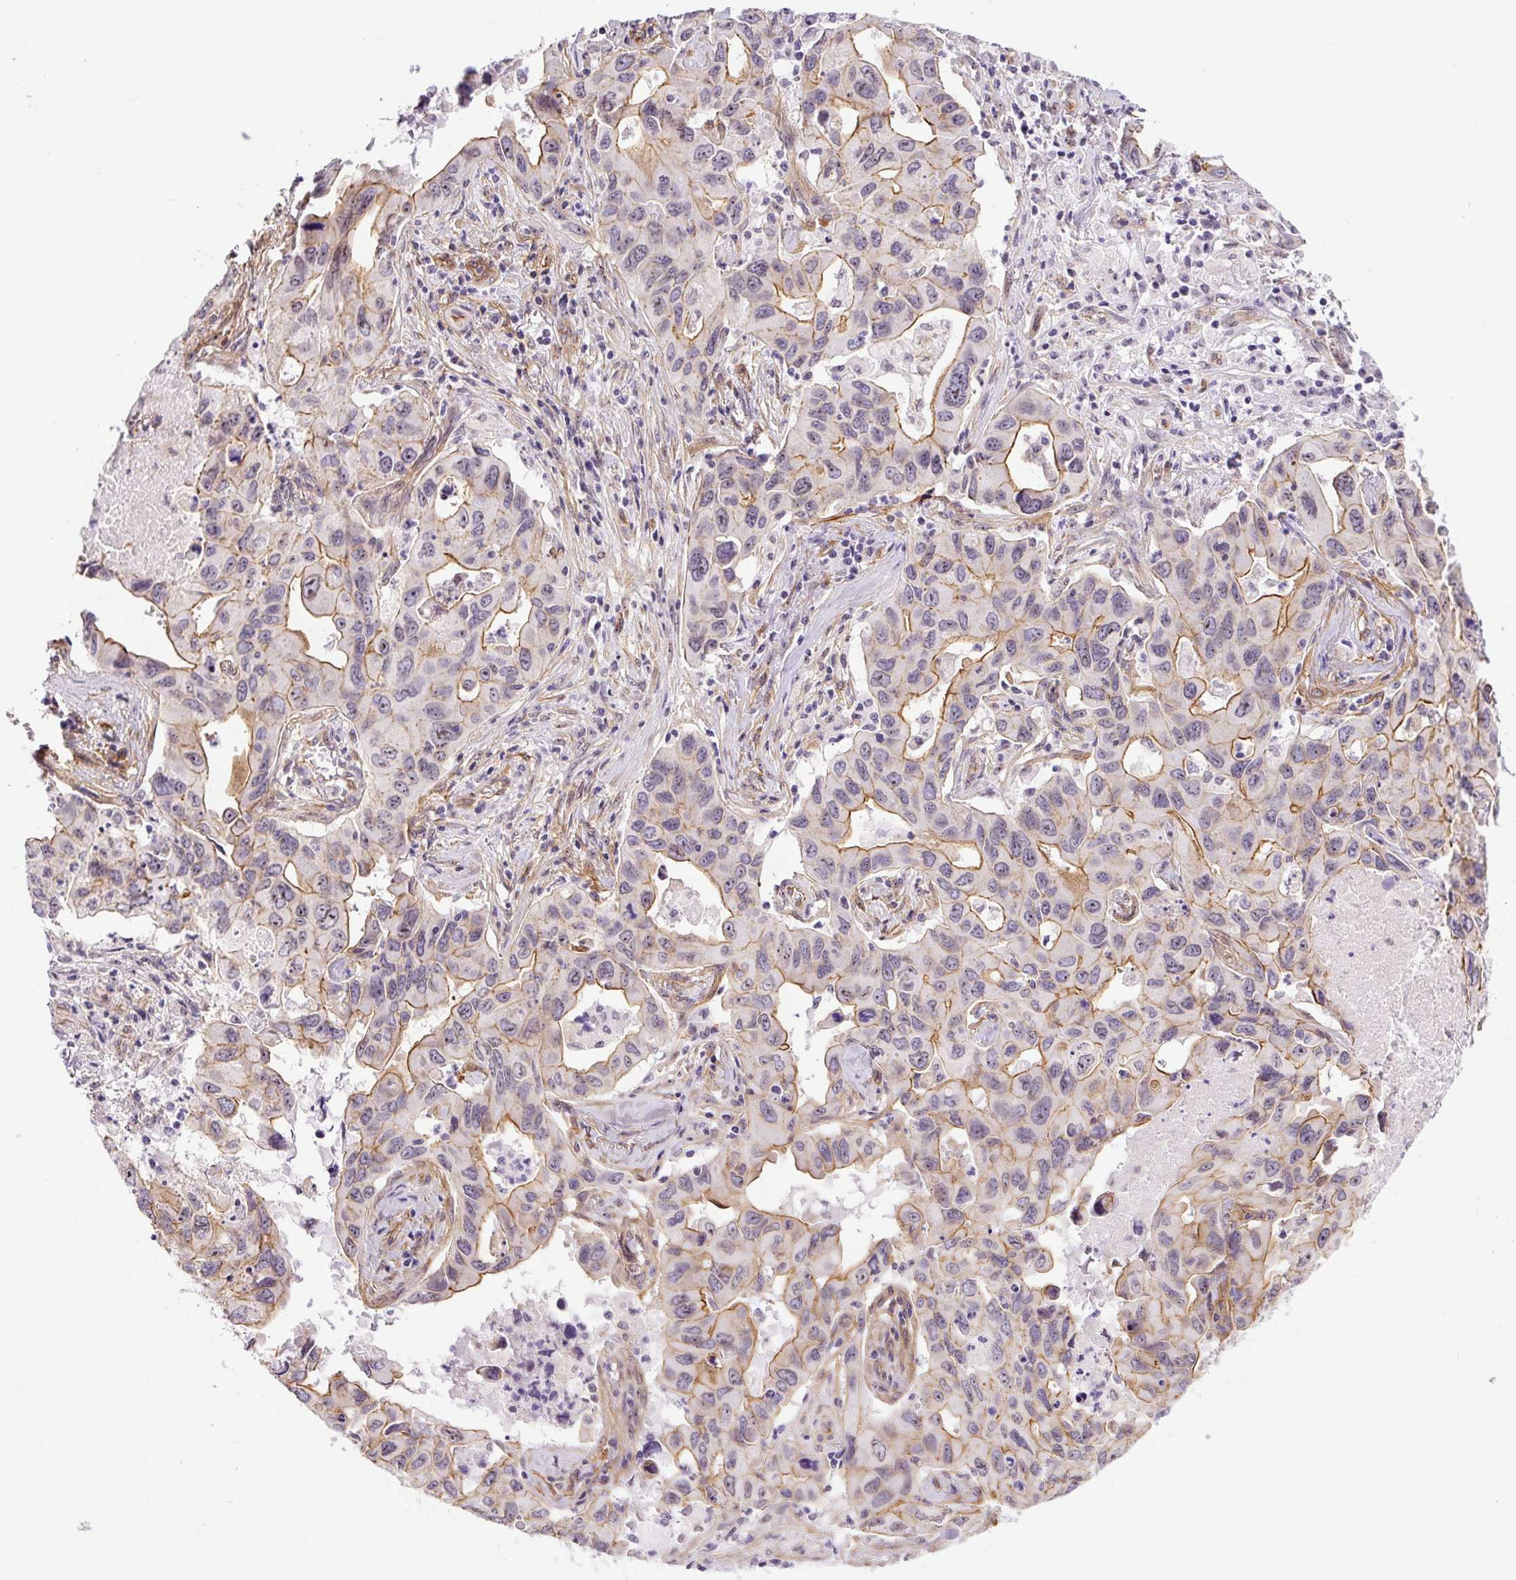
{"staining": {"intensity": "moderate", "quantity": "25%-75%", "location": "cytoplasmic/membranous"}, "tissue": "lung cancer", "cell_type": "Tumor cells", "image_type": "cancer", "snomed": [{"axis": "morphology", "description": "Adenocarcinoma, NOS"}, {"axis": "topography", "description": "Lung"}], "caption": "IHC of human lung cancer exhibits medium levels of moderate cytoplasmic/membranous positivity in about 25%-75% of tumor cells.", "gene": "MYO5C", "patient": {"sex": "male", "age": 64}}